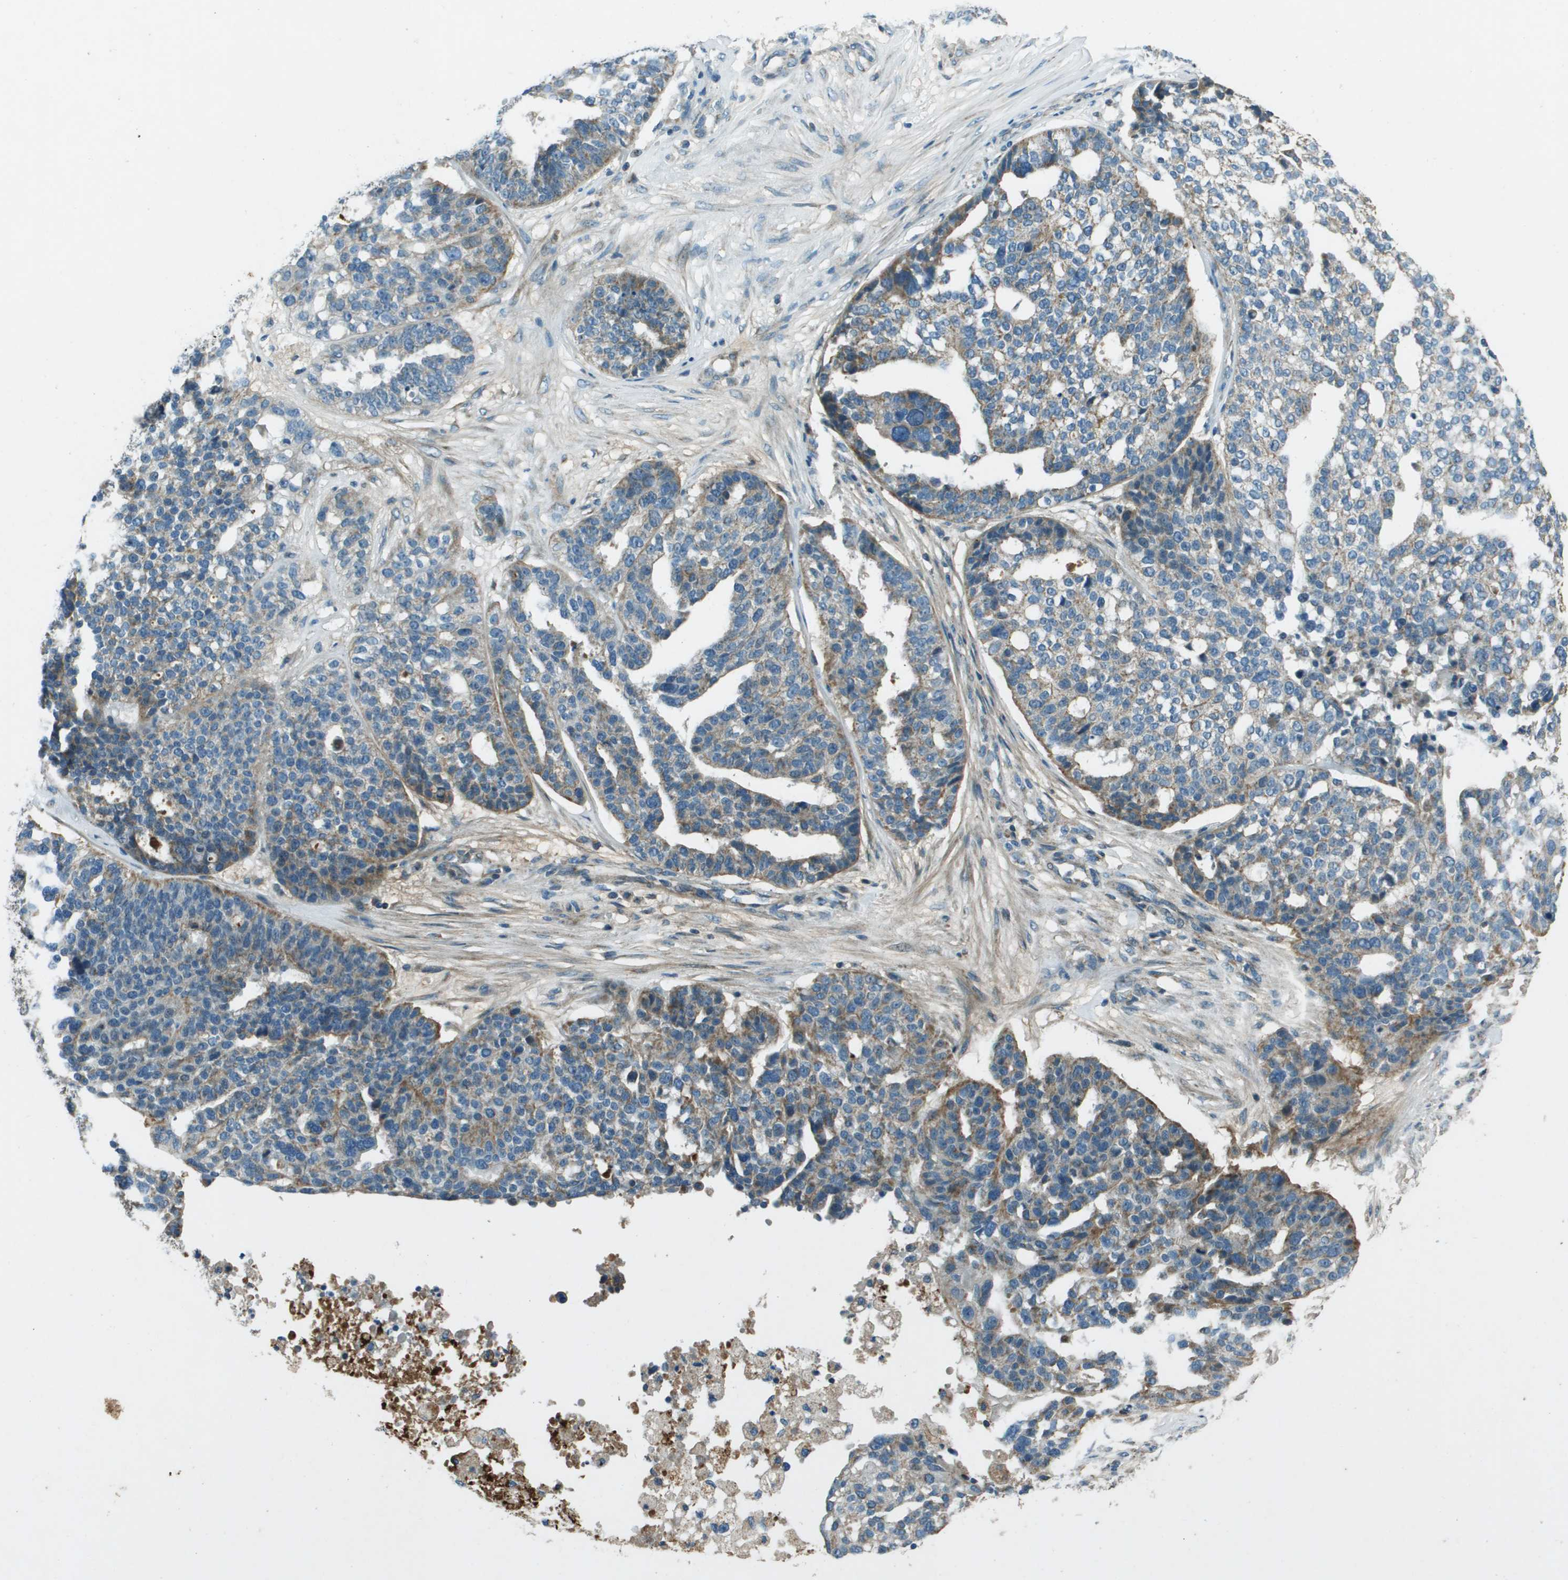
{"staining": {"intensity": "moderate", "quantity": "25%-75%", "location": "cytoplasmic/membranous"}, "tissue": "ovarian cancer", "cell_type": "Tumor cells", "image_type": "cancer", "snomed": [{"axis": "morphology", "description": "Cystadenocarcinoma, serous, NOS"}, {"axis": "topography", "description": "Ovary"}], "caption": "Human serous cystadenocarcinoma (ovarian) stained with a brown dye displays moderate cytoplasmic/membranous positive staining in about 25%-75% of tumor cells.", "gene": "MIGA1", "patient": {"sex": "female", "age": 59}}